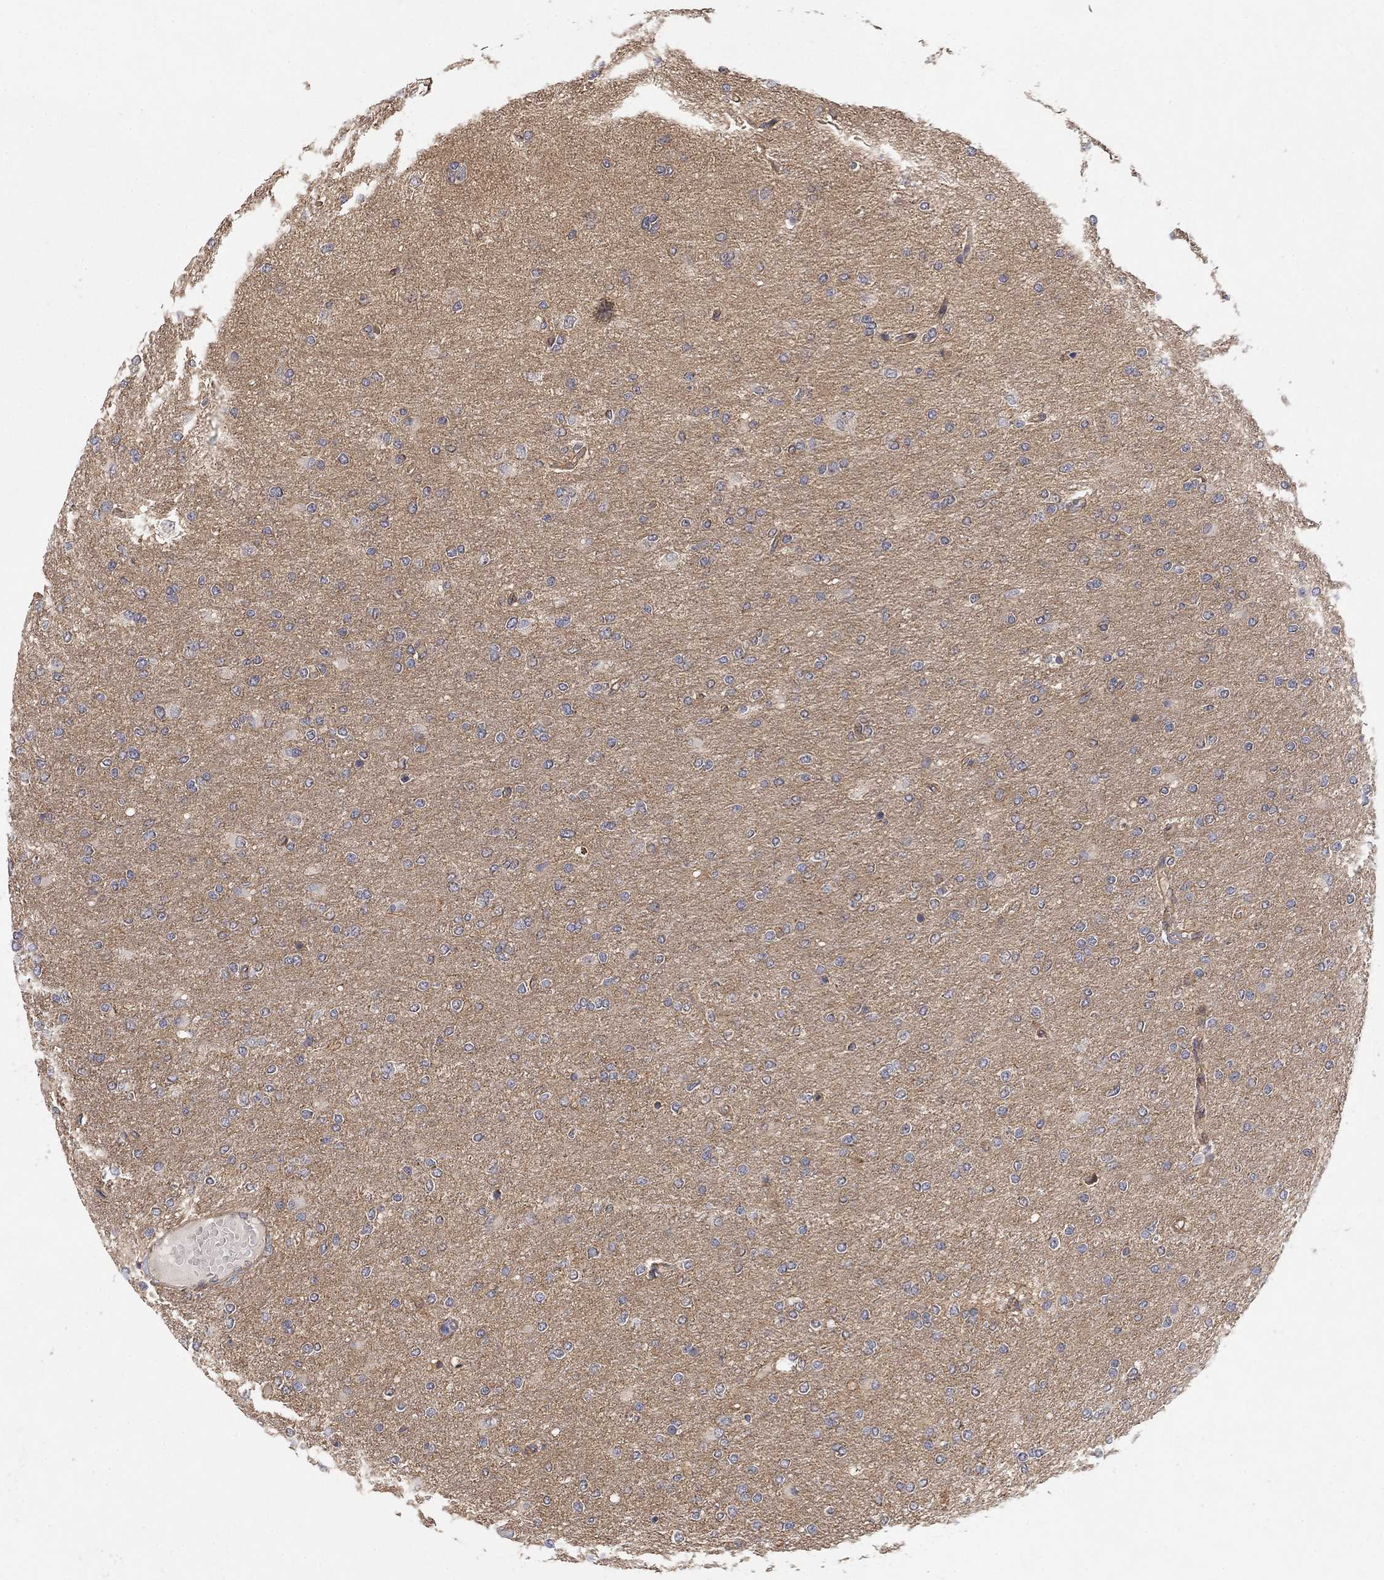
{"staining": {"intensity": "negative", "quantity": "none", "location": "none"}, "tissue": "glioma", "cell_type": "Tumor cells", "image_type": "cancer", "snomed": [{"axis": "morphology", "description": "Glioma, malignant, High grade"}, {"axis": "topography", "description": "Cerebral cortex"}], "caption": "A high-resolution photomicrograph shows immunohistochemistry staining of glioma, which reveals no significant staining in tumor cells.", "gene": "MCUR1", "patient": {"sex": "male", "age": 70}}